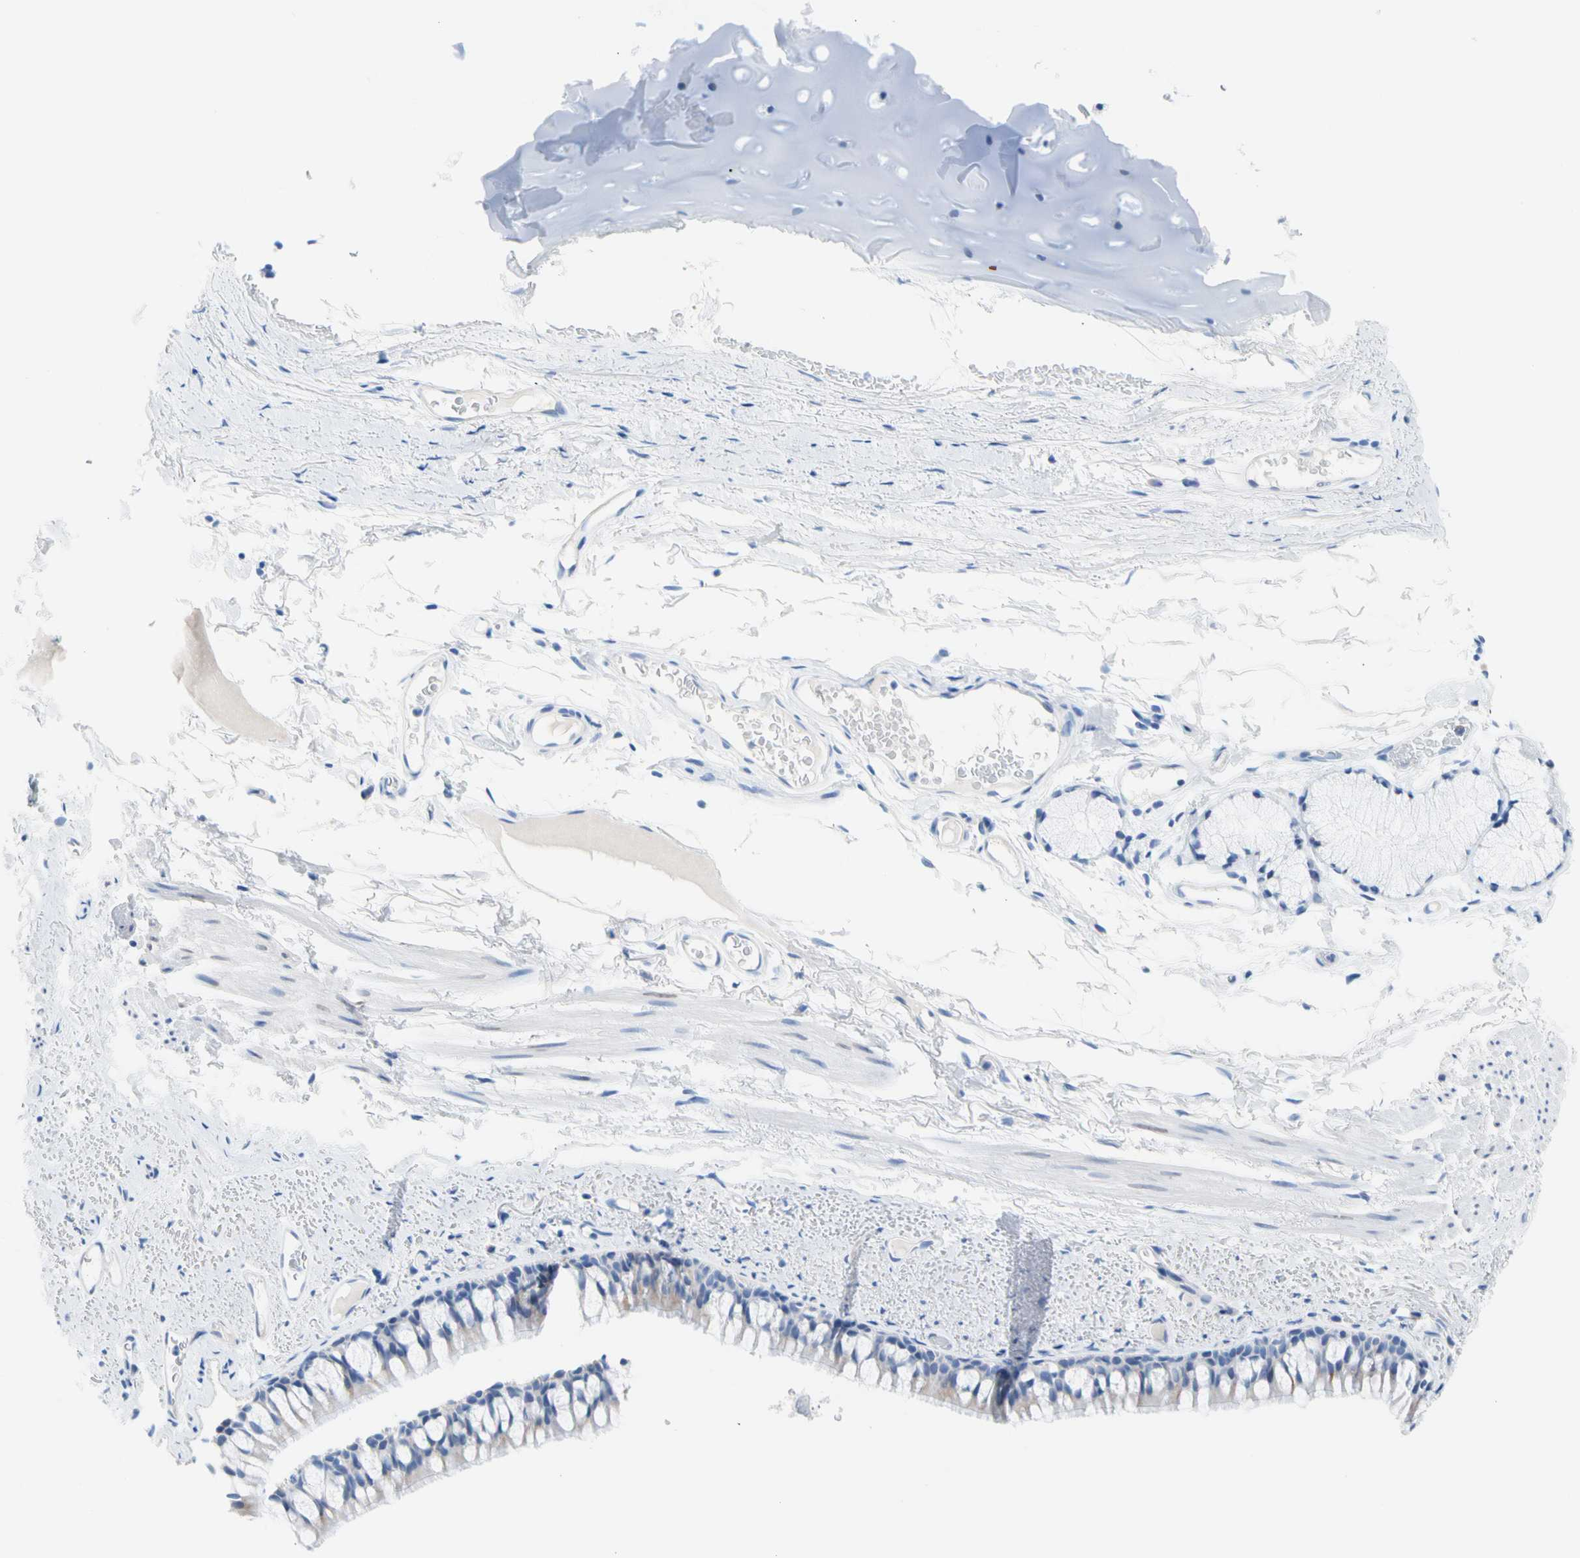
{"staining": {"intensity": "negative", "quantity": "none", "location": "none"}, "tissue": "bronchus", "cell_type": "Respiratory epithelial cells", "image_type": "normal", "snomed": [{"axis": "morphology", "description": "Normal tissue, NOS"}, {"axis": "topography", "description": "Bronchus"}], "caption": "The micrograph shows no staining of respiratory epithelial cells in benign bronchus. (Stains: DAB immunohistochemistry (IHC) with hematoxylin counter stain, Microscopy: brightfield microscopy at high magnification).", "gene": "CEL", "patient": {"sex": "female", "age": 73}}